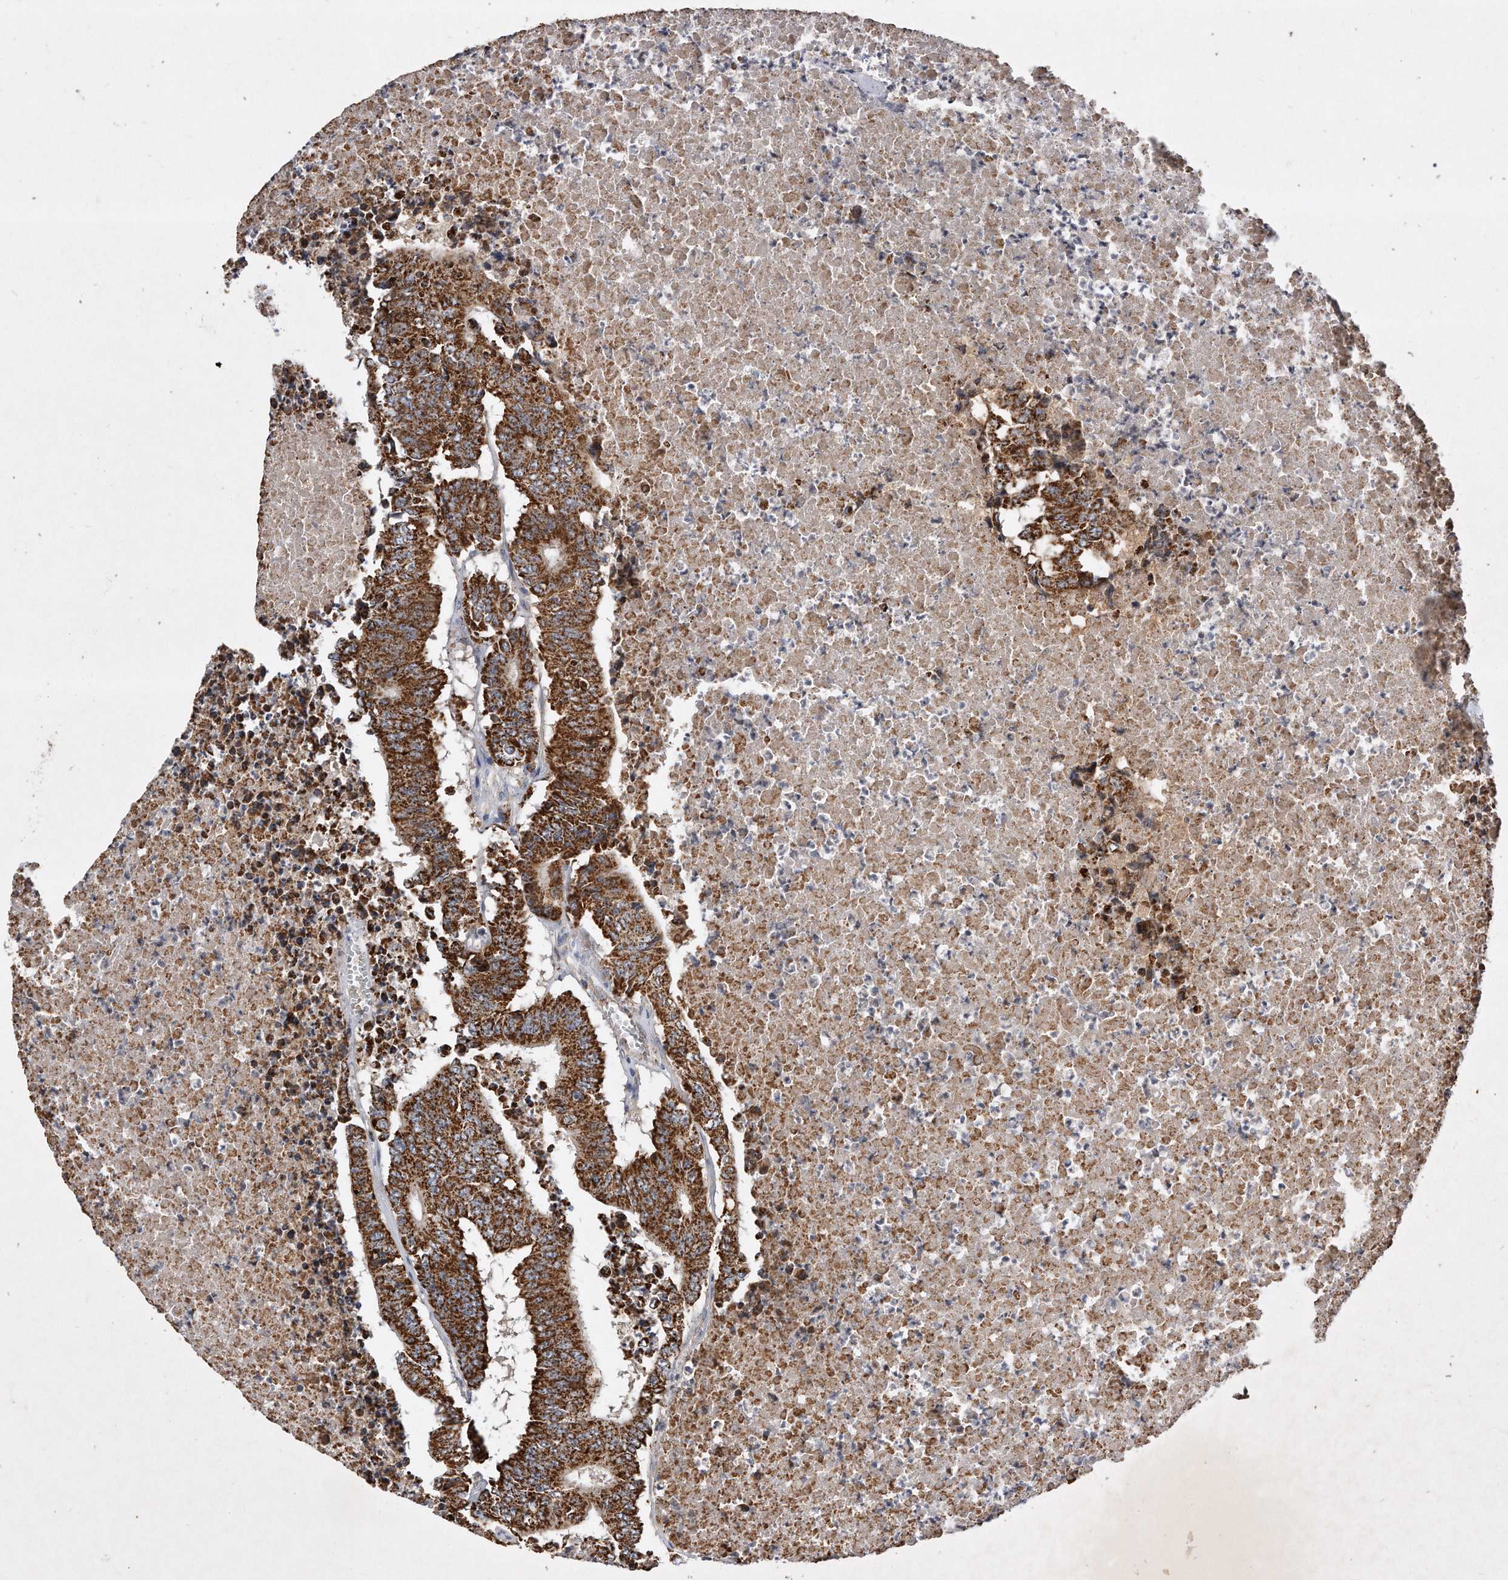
{"staining": {"intensity": "strong", "quantity": ">75%", "location": "cytoplasmic/membranous"}, "tissue": "colorectal cancer", "cell_type": "Tumor cells", "image_type": "cancer", "snomed": [{"axis": "morphology", "description": "Adenocarcinoma, NOS"}, {"axis": "topography", "description": "Colon"}], "caption": "Protein staining displays strong cytoplasmic/membranous staining in about >75% of tumor cells in colorectal cancer.", "gene": "PPP5C", "patient": {"sex": "male", "age": 87}}